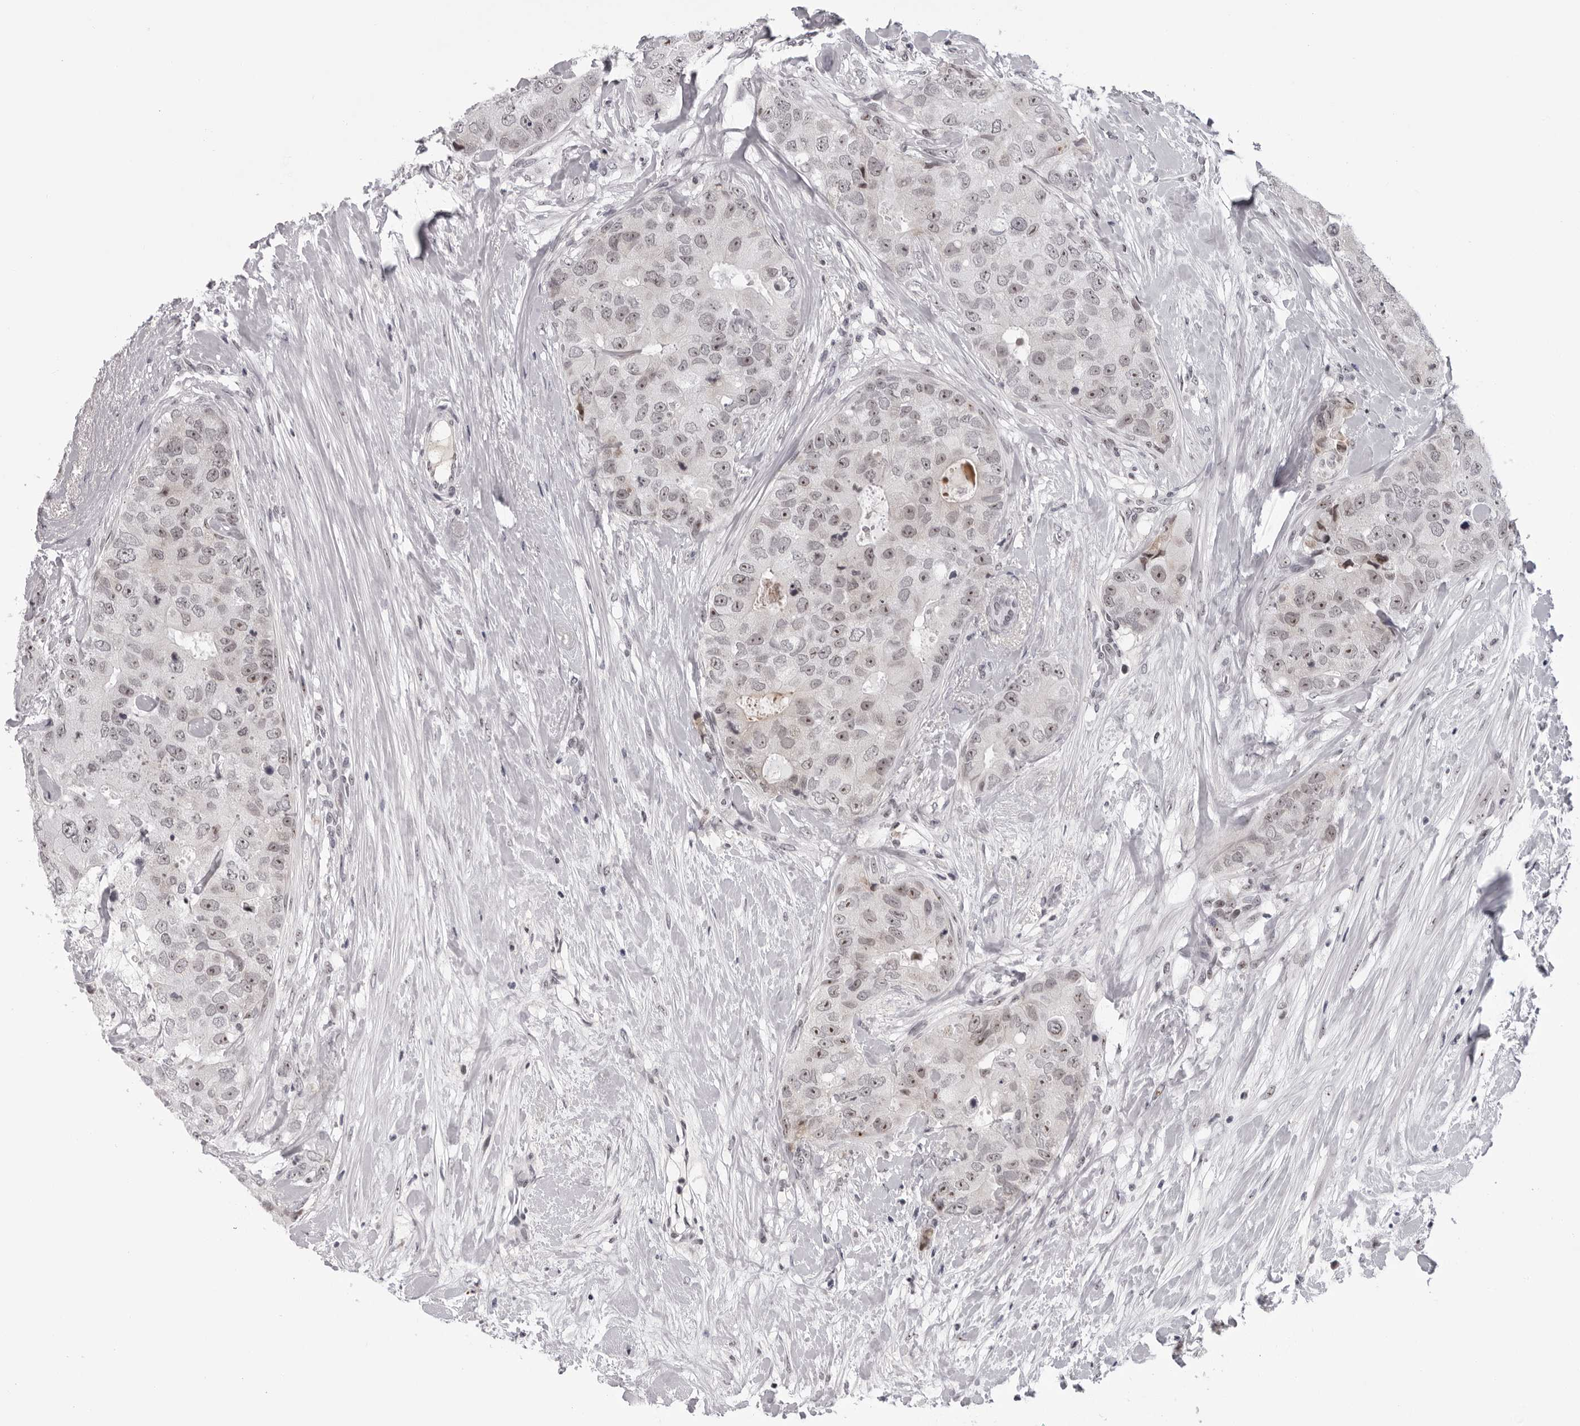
{"staining": {"intensity": "moderate", "quantity": ">75%", "location": "nuclear"}, "tissue": "breast cancer", "cell_type": "Tumor cells", "image_type": "cancer", "snomed": [{"axis": "morphology", "description": "Duct carcinoma"}, {"axis": "topography", "description": "Breast"}], "caption": "Immunohistochemical staining of human invasive ductal carcinoma (breast) demonstrates medium levels of moderate nuclear protein positivity in approximately >75% of tumor cells.", "gene": "EXOSC10", "patient": {"sex": "female", "age": 62}}